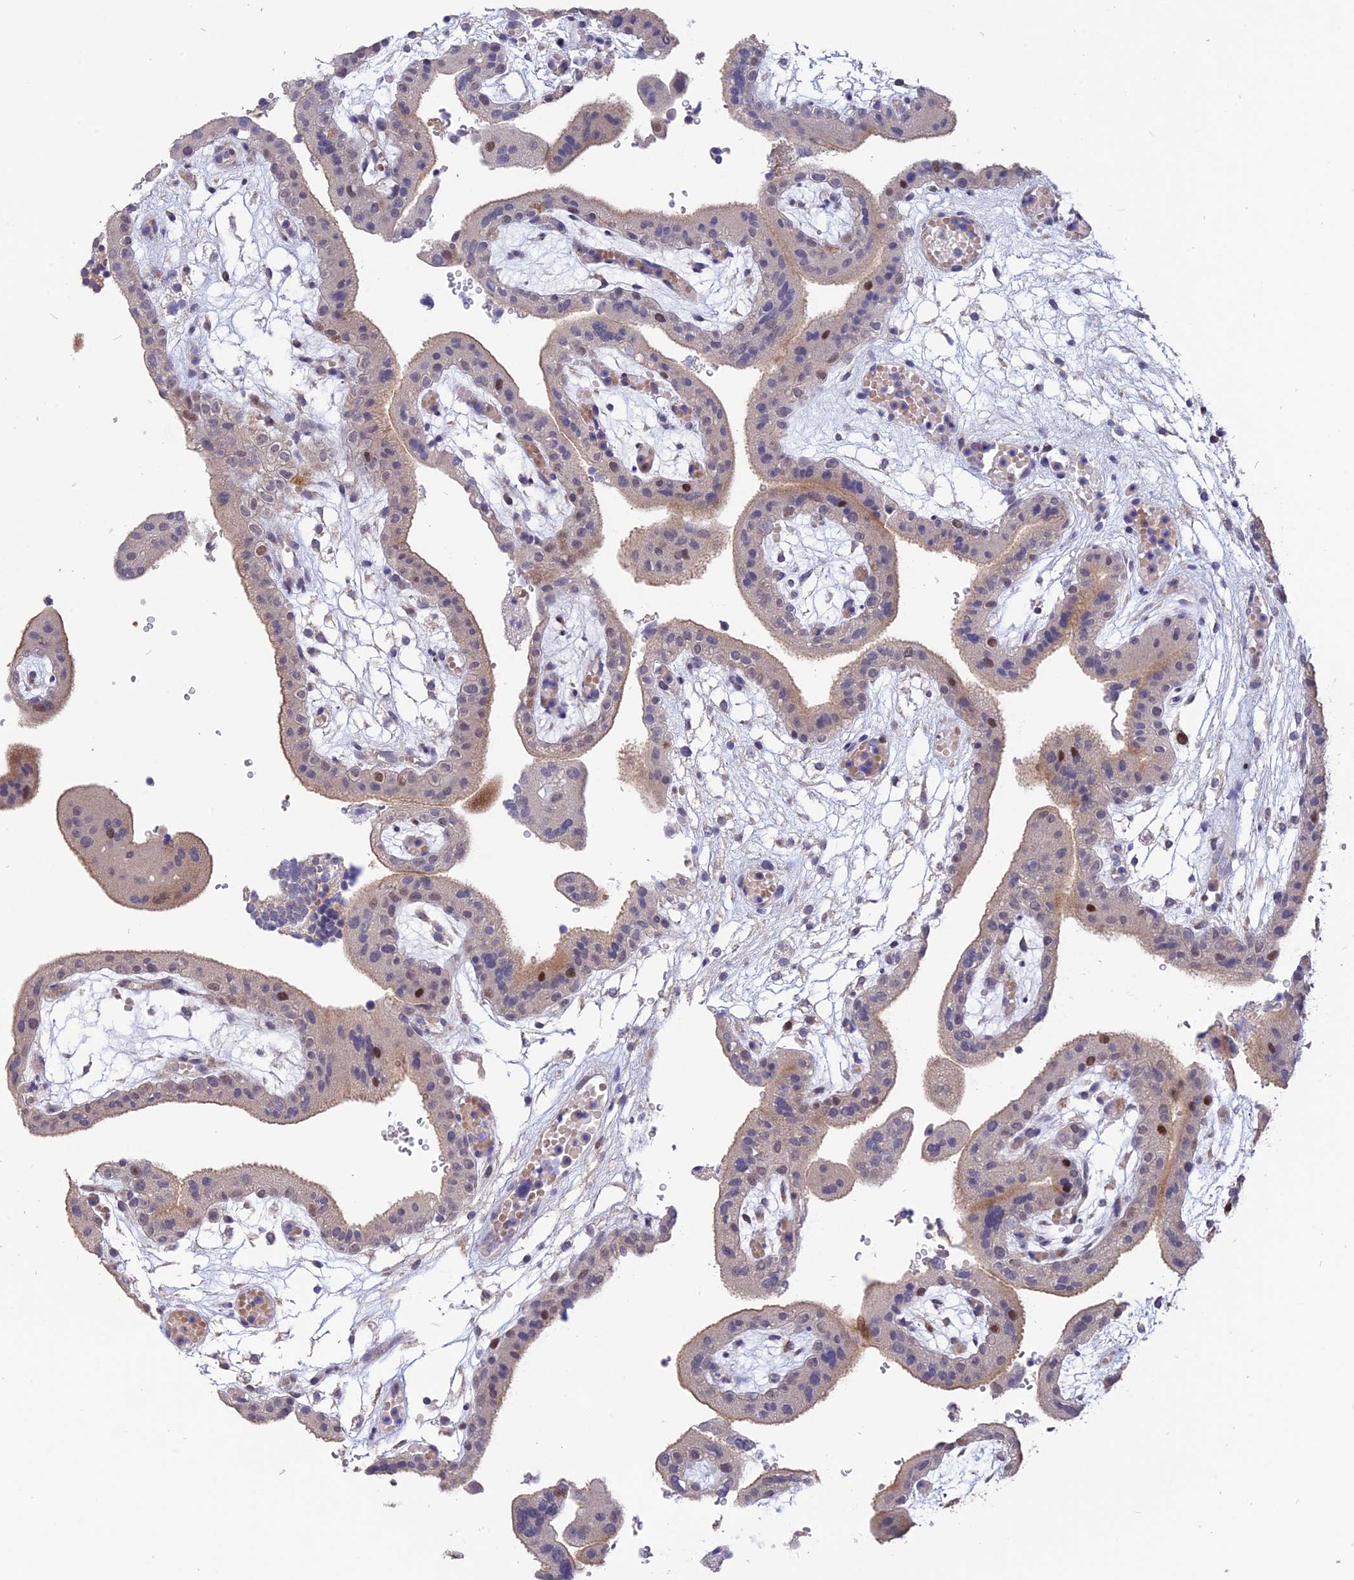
{"staining": {"intensity": "moderate", "quantity": "<25%", "location": "cytoplasmic/membranous,nuclear"}, "tissue": "placenta", "cell_type": "Trophoblastic cells", "image_type": "normal", "snomed": [{"axis": "morphology", "description": "Normal tissue, NOS"}, {"axis": "topography", "description": "Placenta"}], "caption": "DAB (3,3'-diaminobenzidine) immunohistochemical staining of normal human placenta demonstrates moderate cytoplasmic/membranous,nuclear protein positivity in approximately <25% of trophoblastic cells.", "gene": "TMEM263", "patient": {"sex": "female", "age": 18}}